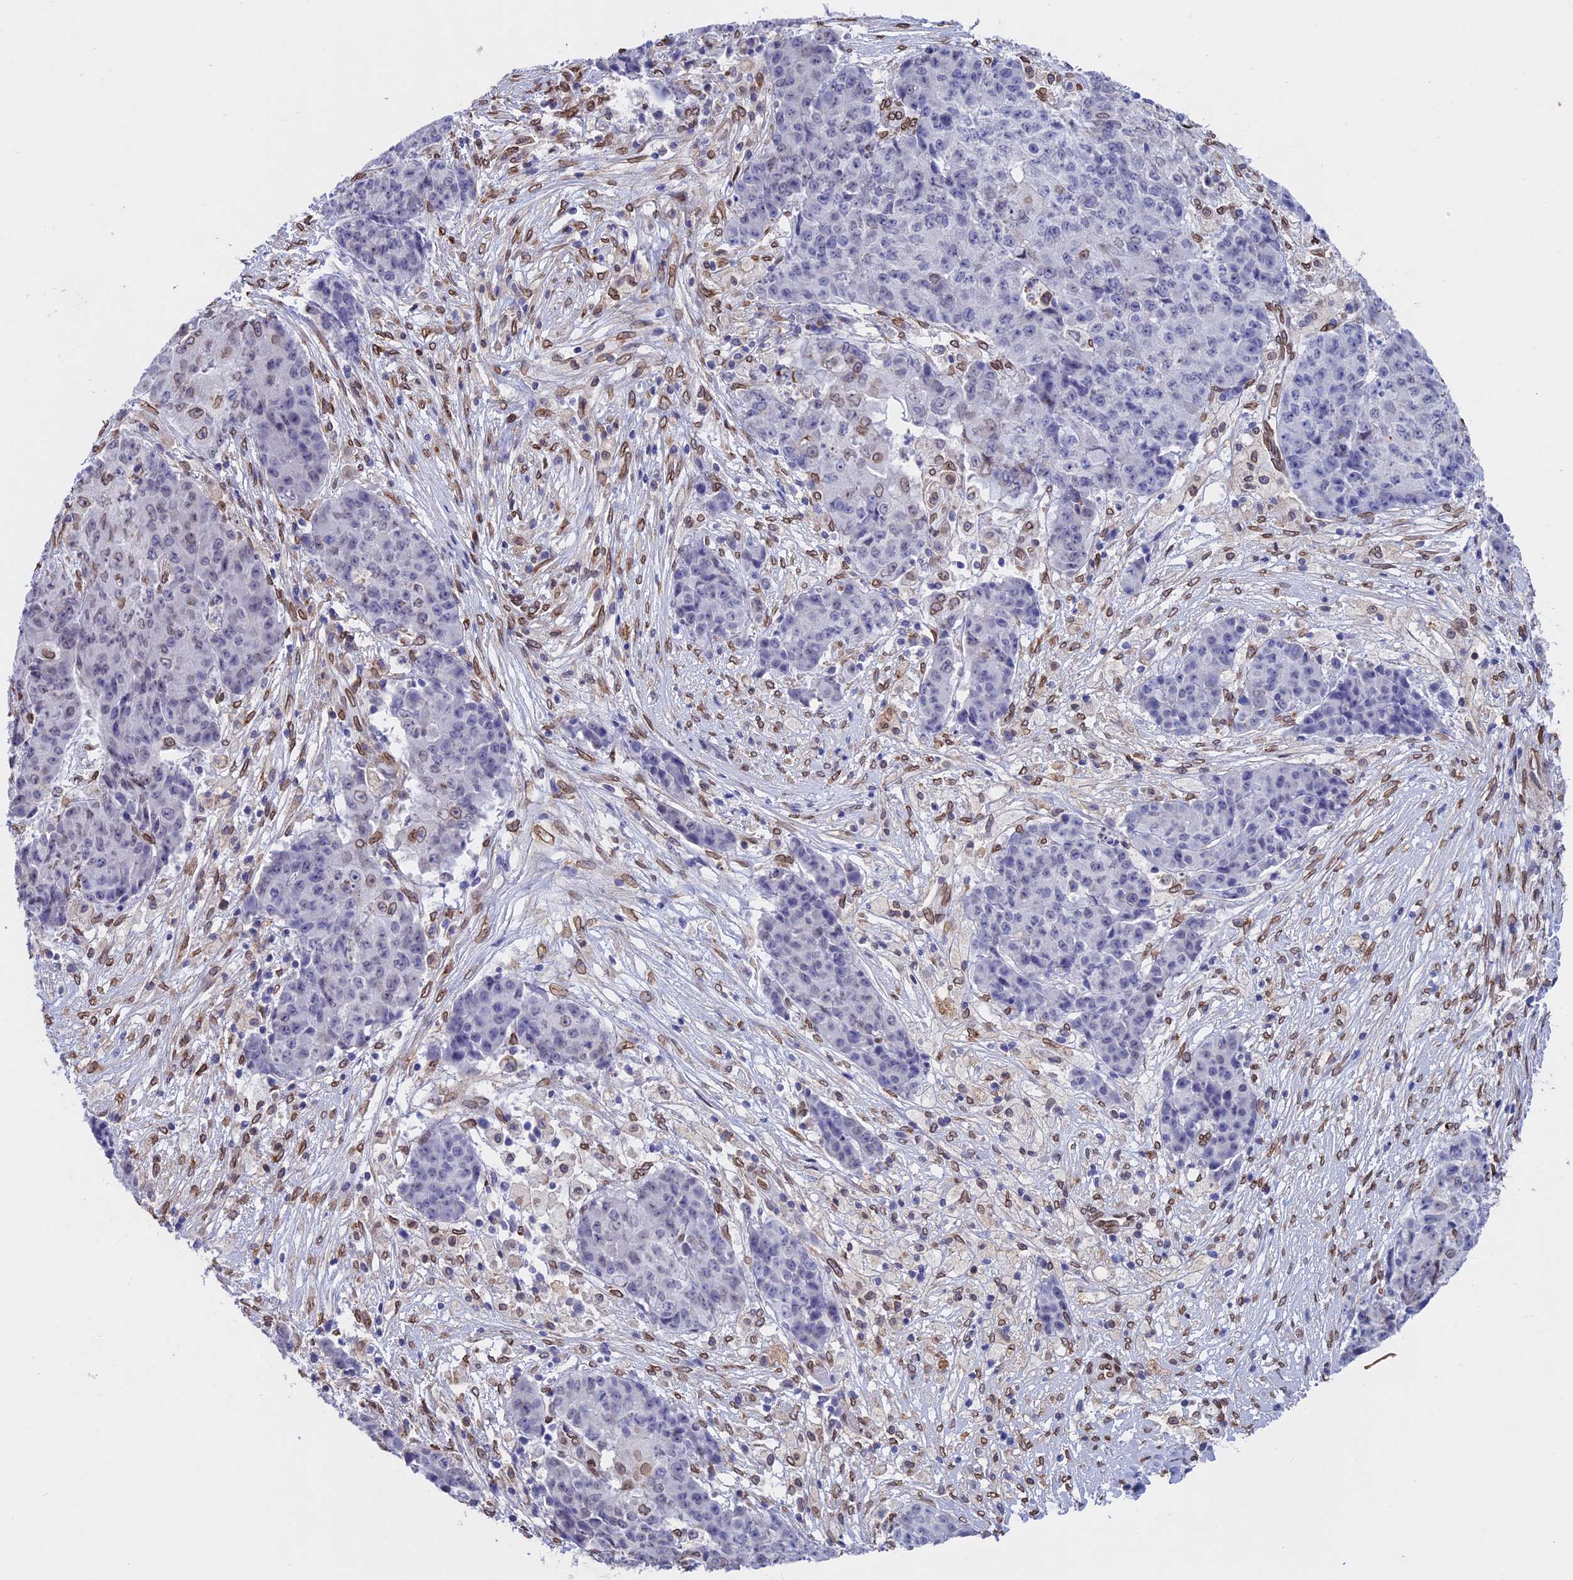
{"staining": {"intensity": "weak", "quantity": "<25%", "location": "cytoplasmic/membranous,nuclear"}, "tissue": "ovarian cancer", "cell_type": "Tumor cells", "image_type": "cancer", "snomed": [{"axis": "morphology", "description": "Carcinoma, endometroid"}, {"axis": "topography", "description": "Ovary"}], "caption": "DAB immunohistochemical staining of ovarian endometroid carcinoma demonstrates no significant expression in tumor cells.", "gene": "TMPRSS7", "patient": {"sex": "female", "age": 42}}